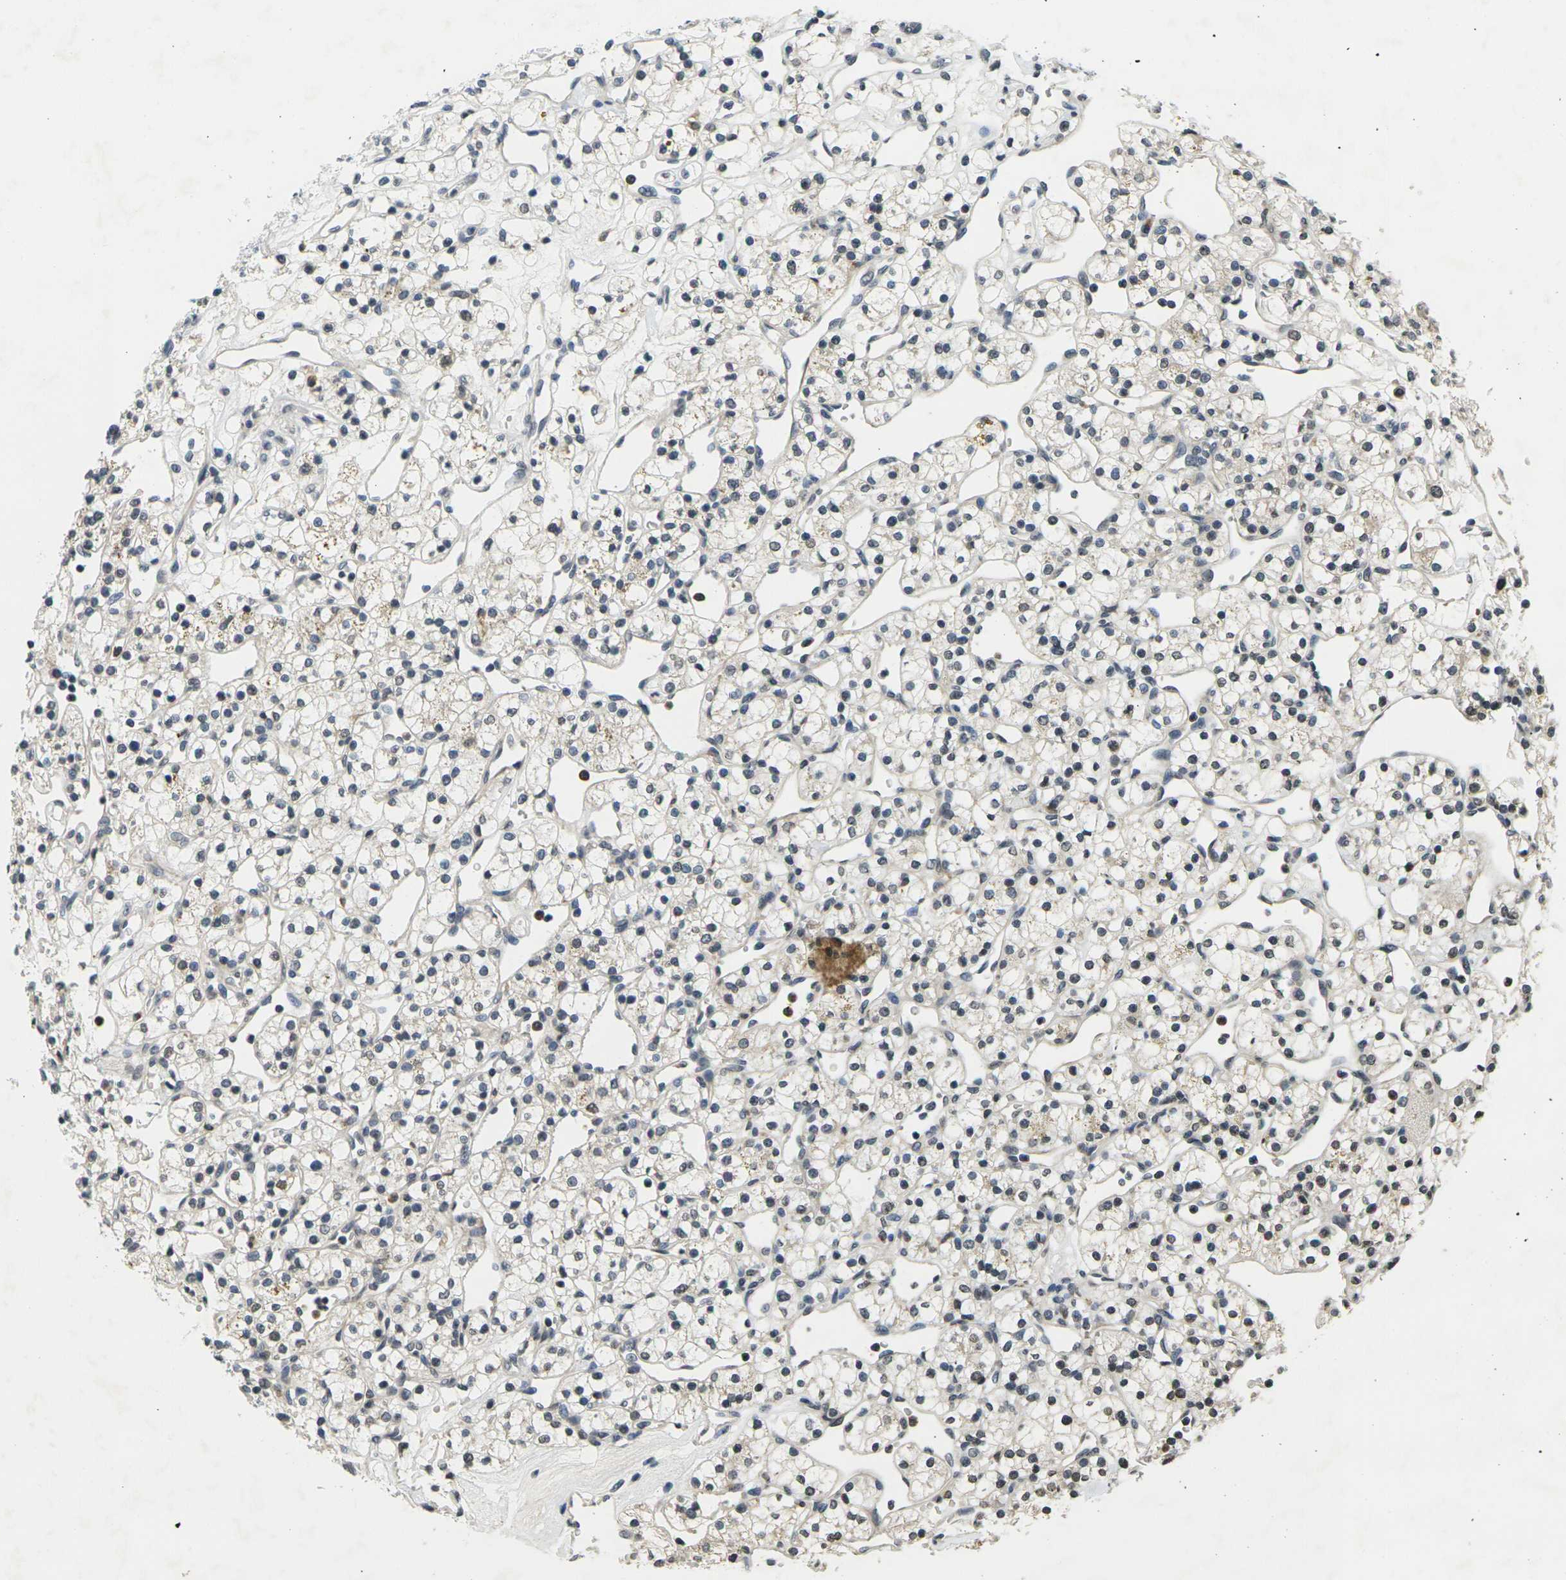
{"staining": {"intensity": "weak", "quantity": "<25%", "location": "cytoplasmic/membranous"}, "tissue": "renal cancer", "cell_type": "Tumor cells", "image_type": "cancer", "snomed": [{"axis": "morphology", "description": "Adenocarcinoma, NOS"}, {"axis": "topography", "description": "Kidney"}], "caption": "An image of human renal cancer is negative for staining in tumor cells.", "gene": "C1QC", "patient": {"sex": "female", "age": 60}}